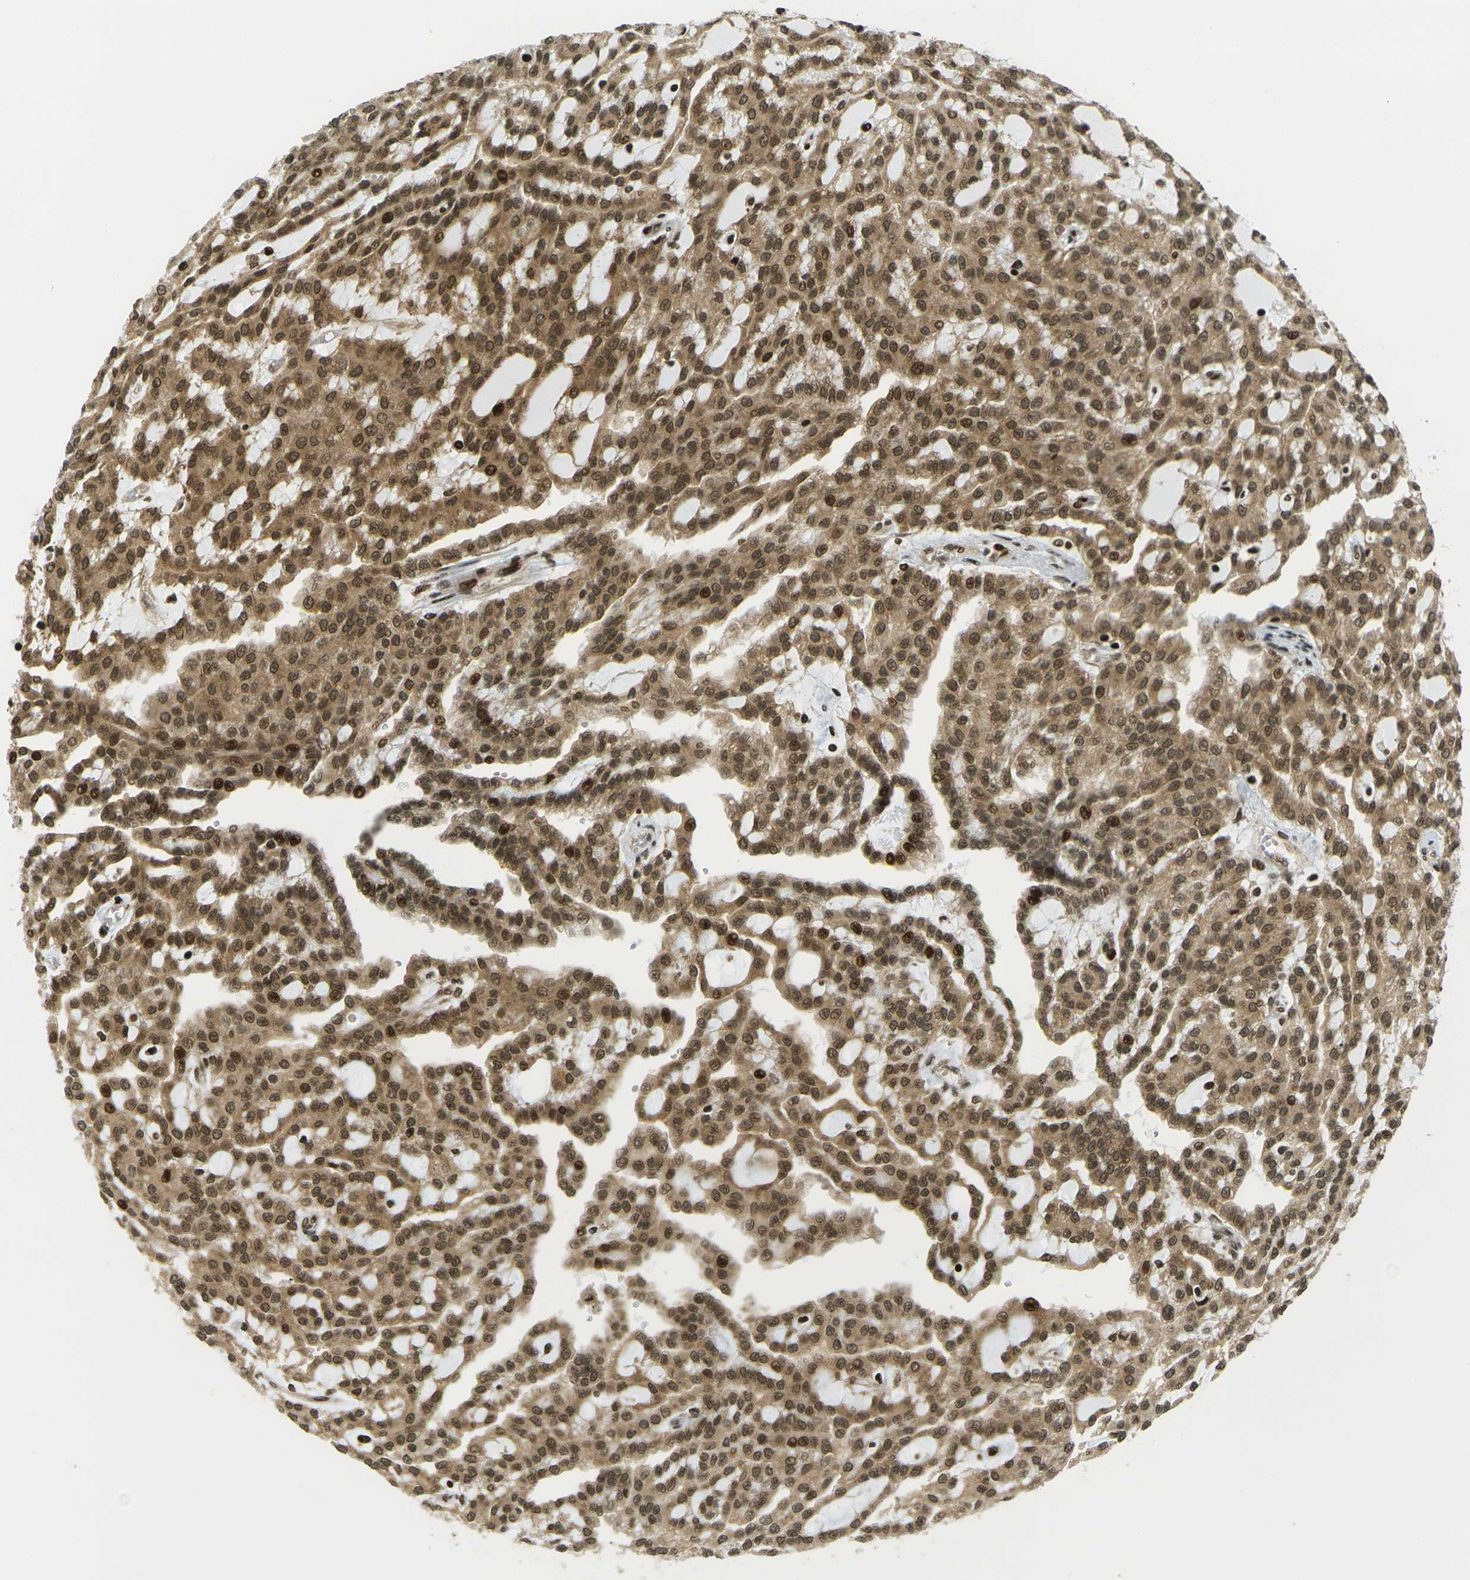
{"staining": {"intensity": "moderate", "quantity": ">75%", "location": "cytoplasmic/membranous,nuclear"}, "tissue": "renal cancer", "cell_type": "Tumor cells", "image_type": "cancer", "snomed": [{"axis": "morphology", "description": "Adenocarcinoma, NOS"}, {"axis": "topography", "description": "Kidney"}], "caption": "Approximately >75% of tumor cells in renal adenocarcinoma show moderate cytoplasmic/membranous and nuclear protein positivity as visualized by brown immunohistochemical staining.", "gene": "RUVBL2", "patient": {"sex": "male", "age": 63}}